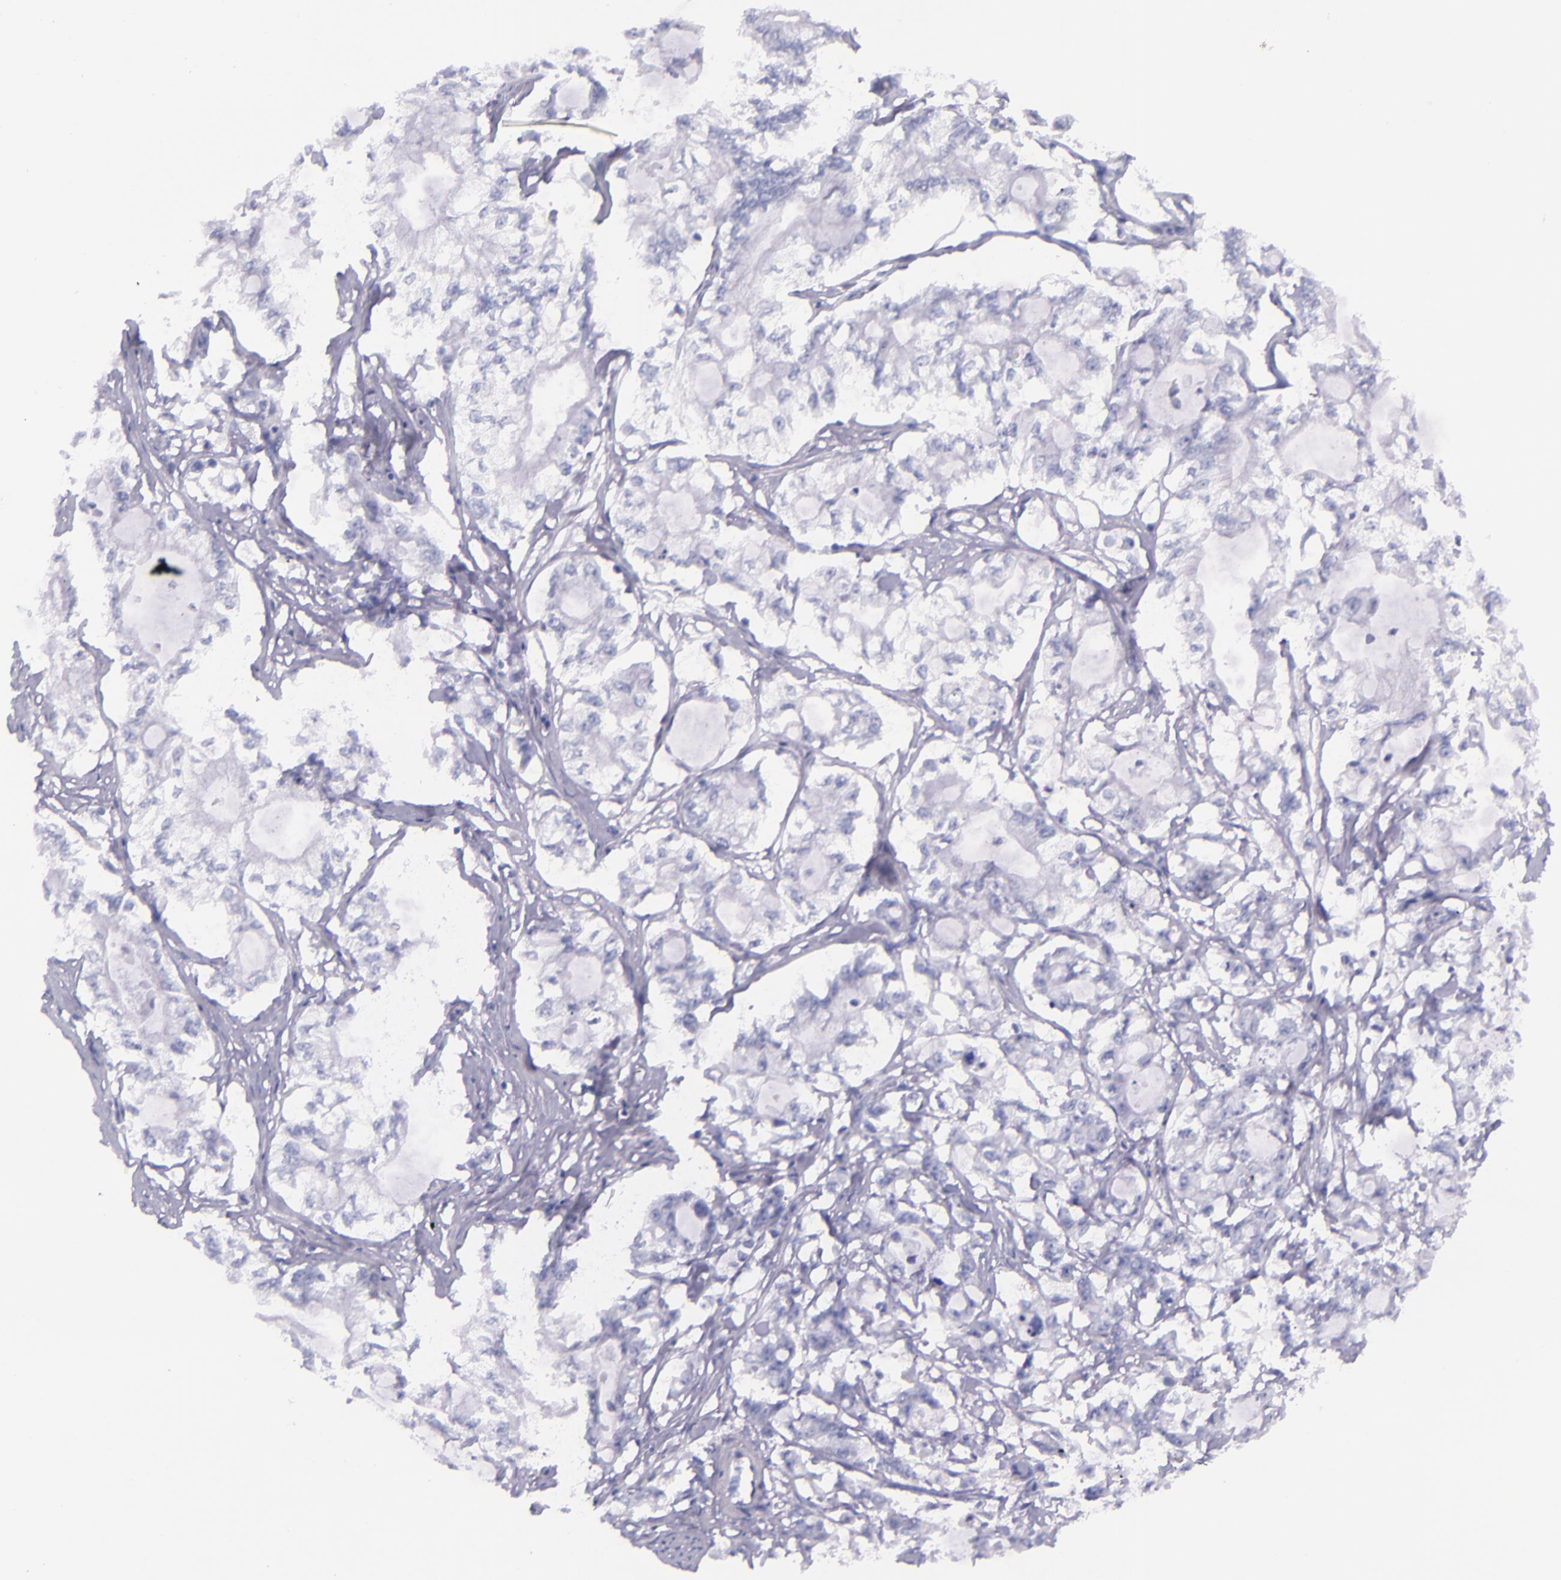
{"staining": {"intensity": "negative", "quantity": "none", "location": "none"}, "tissue": "pancreatic cancer", "cell_type": "Tumor cells", "image_type": "cancer", "snomed": [{"axis": "morphology", "description": "Adenocarcinoma, NOS"}, {"axis": "topography", "description": "Pancreas"}], "caption": "Pancreatic cancer stained for a protein using IHC displays no positivity tumor cells.", "gene": "SFTPB", "patient": {"sex": "male", "age": 79}}